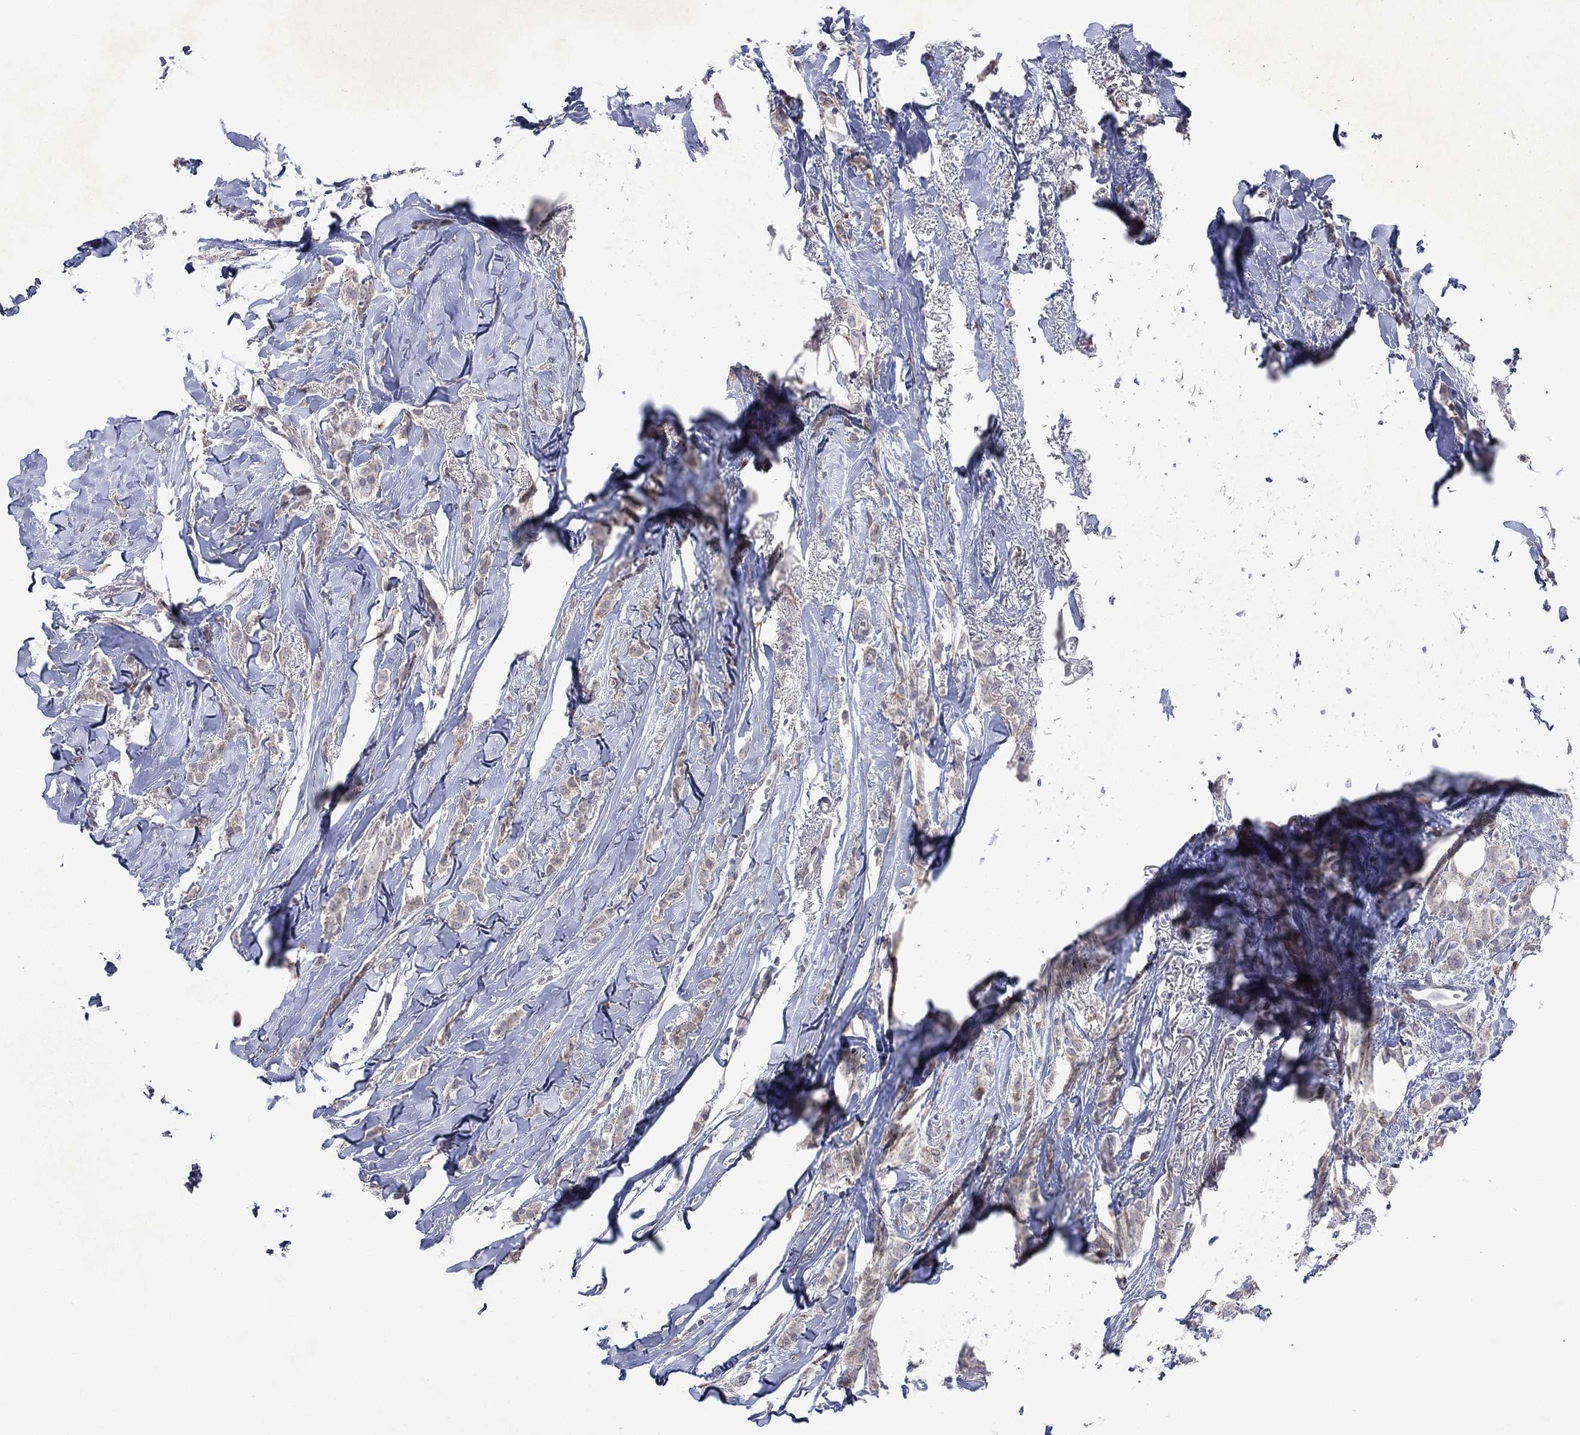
{"staining": {"intensity": "weak", "quantity": "<25%", "location": "cytoplasmic/membranous"}, "tissue": "breast cancer", "cell_type": "Tumor cells", "image_type": "cancer", "snomed": [{"axis": "morphology", "description": "Duct carcinoma"}, {"axis": "topography", "description": "Breast"}], "caption": "Breast cancer (intraductal carcinoma) was stained to show a protein in brown. There is no significant expression in tumor cells. (Brightfield microscopy of DAB immunohistochemistry (IHC) at high magnification).", "gene": "TMEM97", "patient": {"sex": "female", "age": 85}}